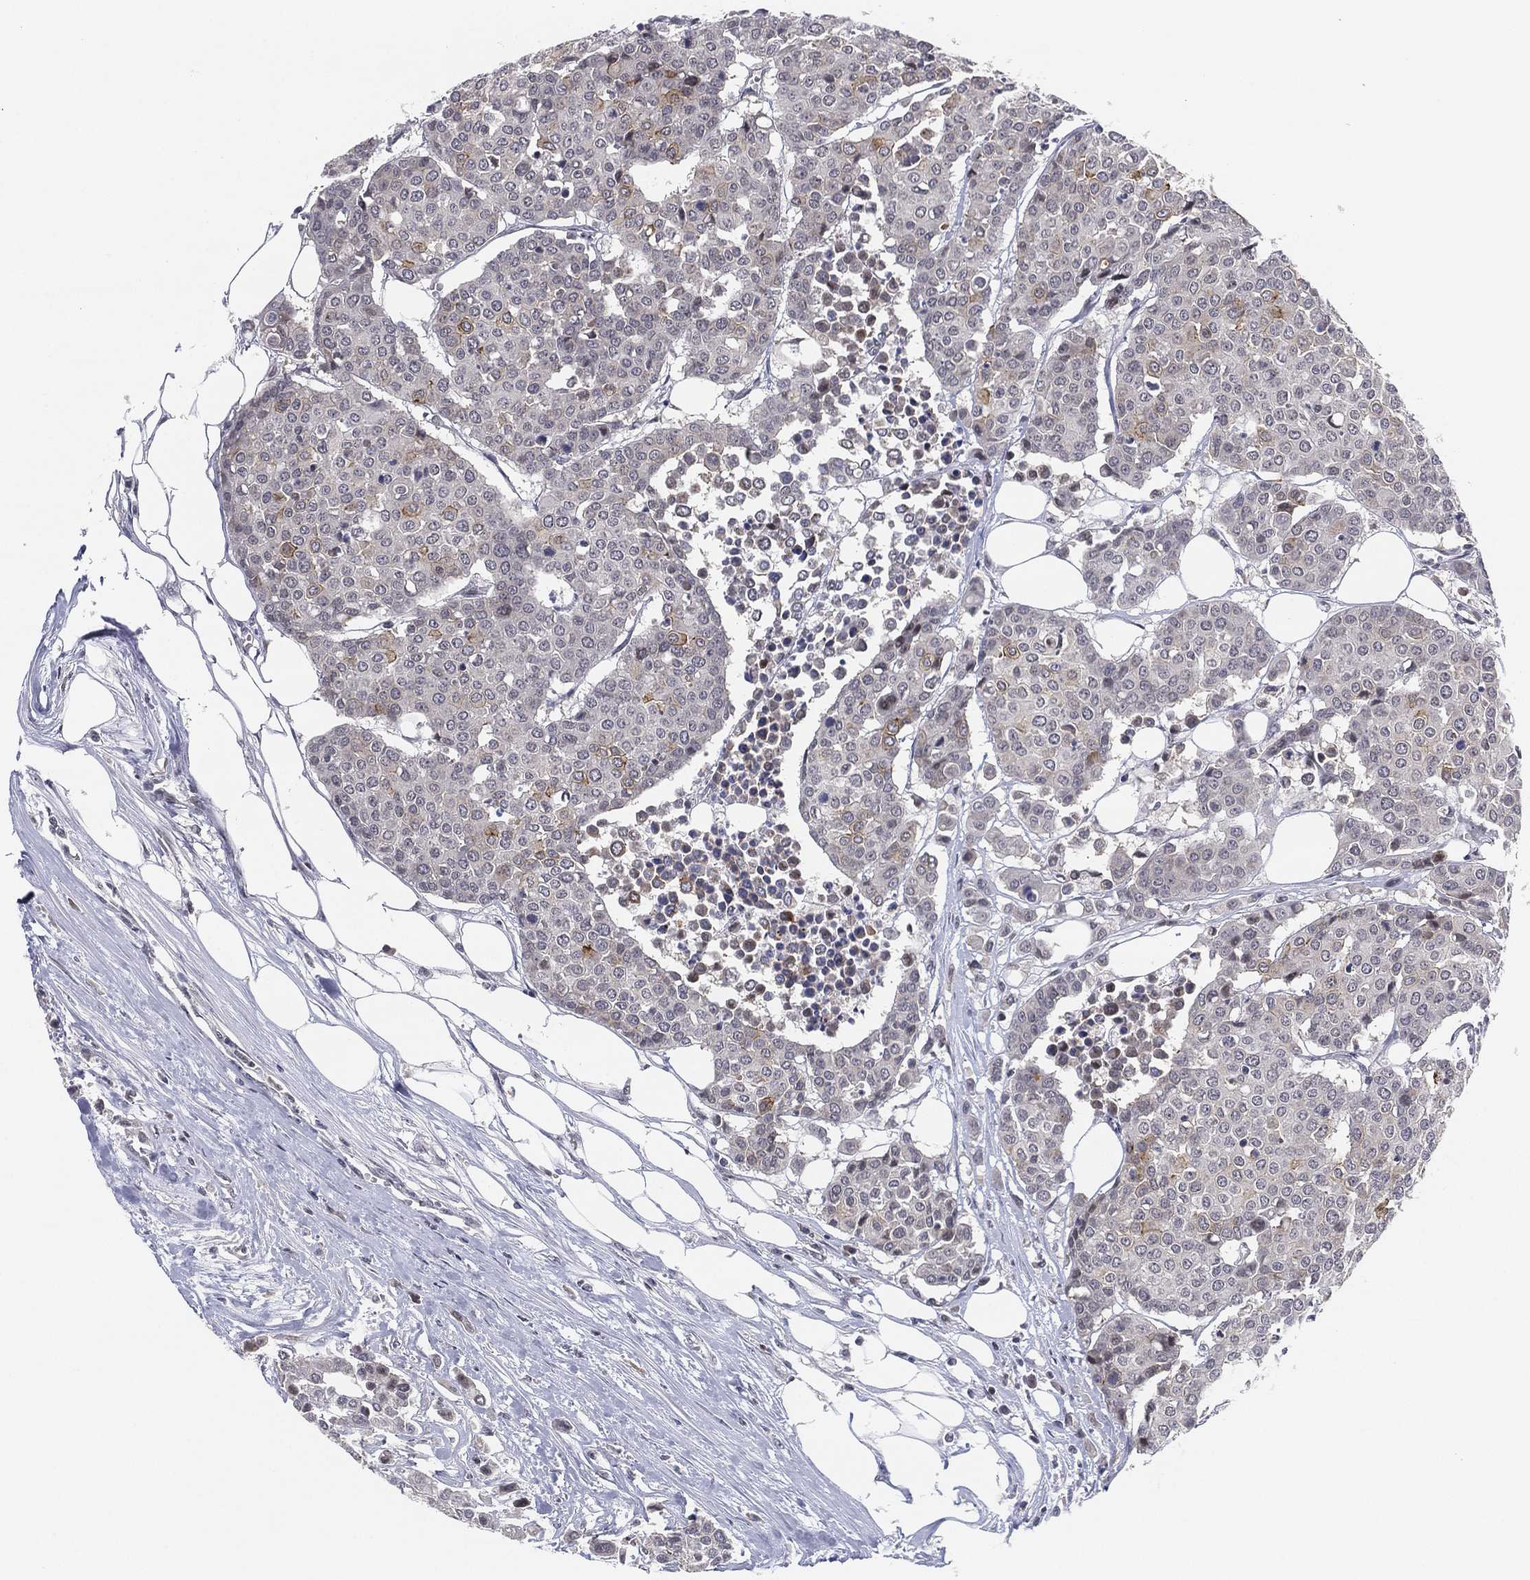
{"staining": {"intensity": "negative", "quantity": "none", "location": "none"}, "tissue": "carcinoid", "cell_type": "Tumor cells", "image_type": "cancer", "snomed": [{"axis": "morphology", "description": "Carcinoid, malignant, NOS"}, {"axis": "topography", "description": "Colon"}], "caption": "Micrograph shows no protein expression in tumor cells of malignant carcinoid tissue.", "gene": "MS4A8", "patient": {"sex": "male", "age": 81}}